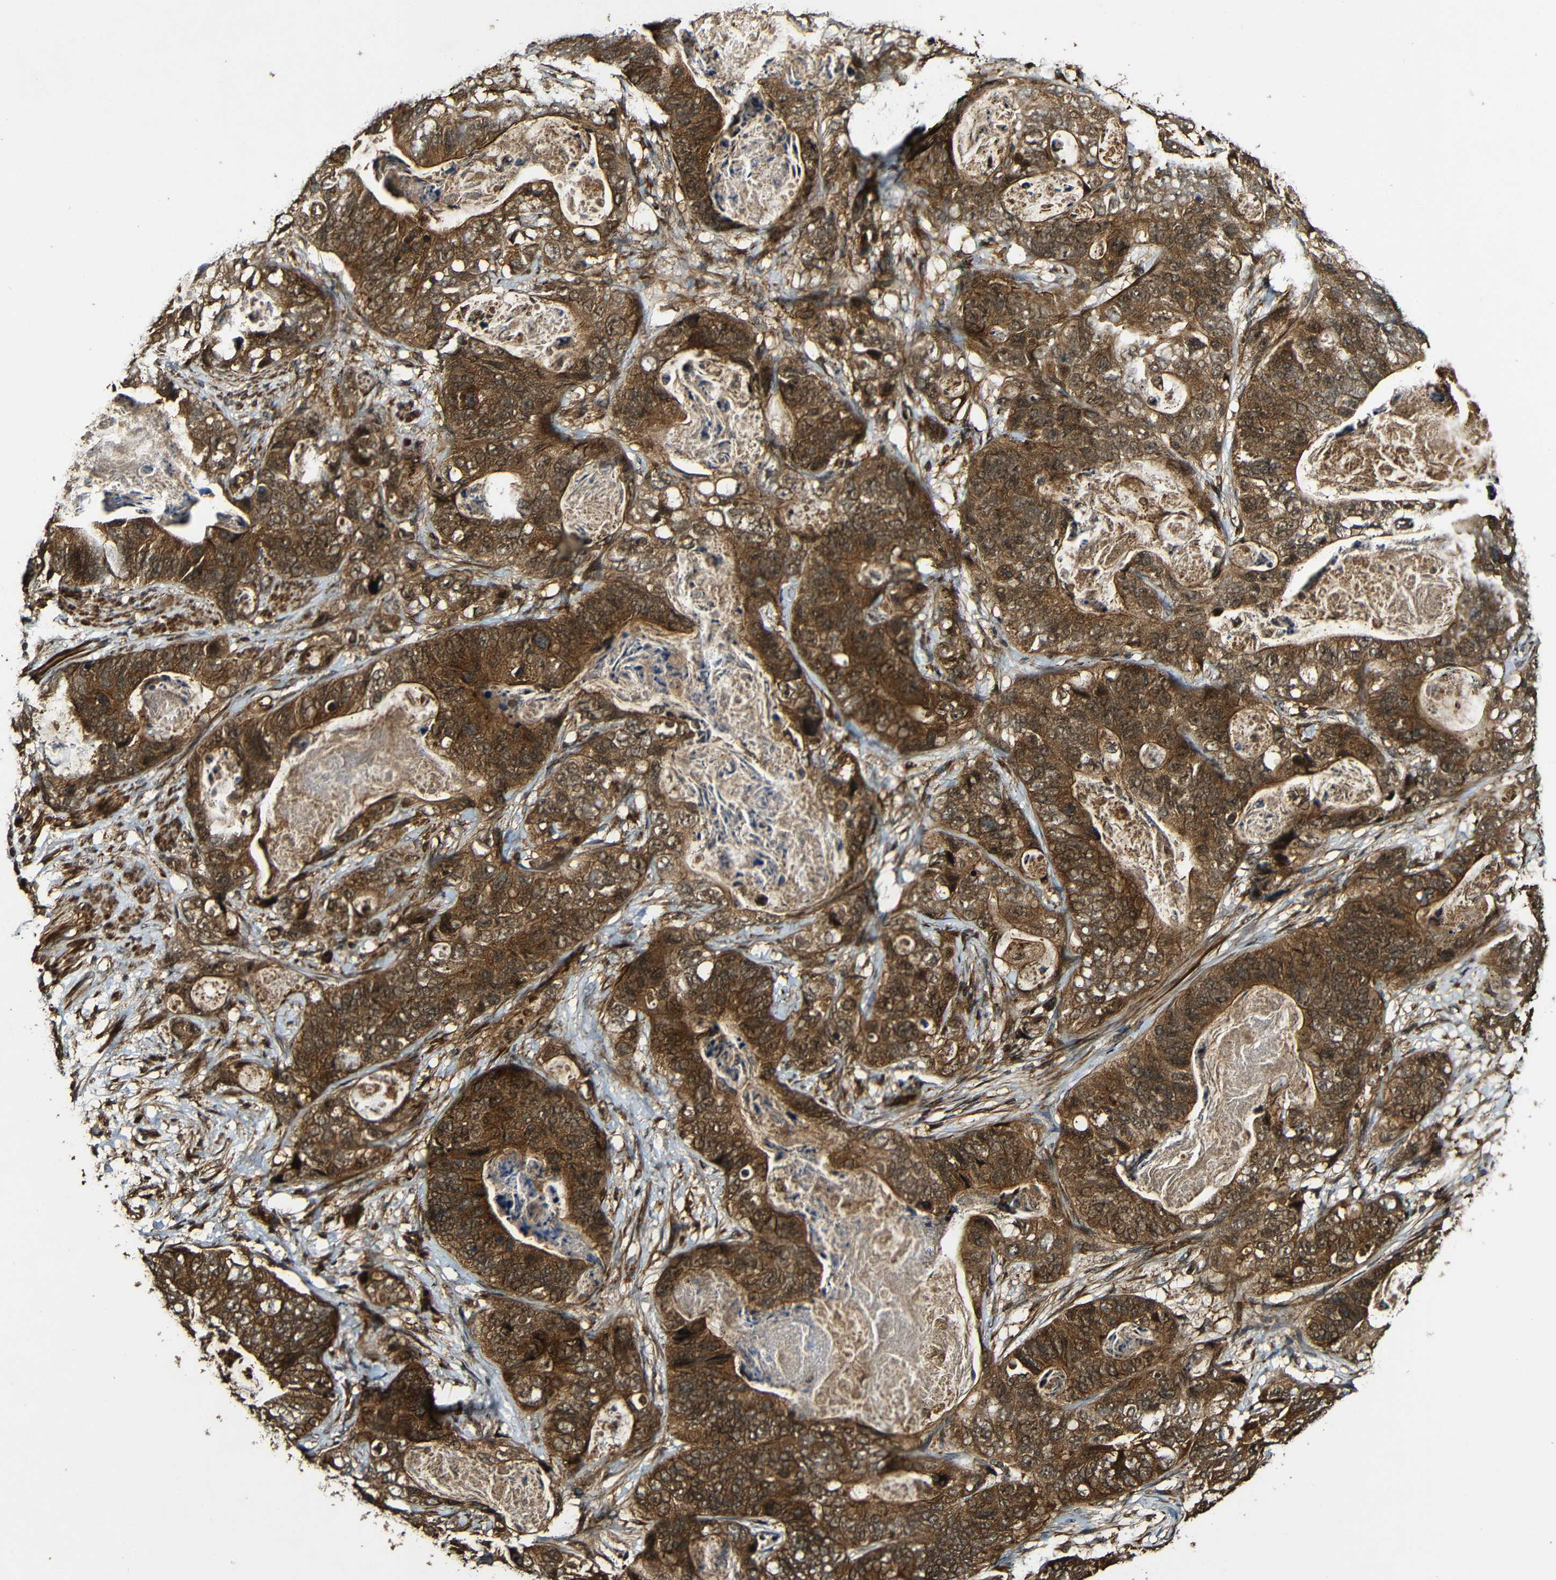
{"staining": {"intensity": "strong", "quantity": ">75%", "location": "cytoplasmic/membranous"}, "tissue": "stomach cancer", "cell_type": "Tumor cells", "image_type": "cancer", "snomed": [{"axis": "morphology", "description": "Adenocarcinoma, NOS"}, {"axis": "topography", "description": "Stomach"}], "caption": "A high amount of strong cytoplasmic/membranous staining is present in approximately >75% of tumor cells in stomach adenocarcinoma tissue.", "gene": "CASP8", "patient": {"sex": "female", "age": 89}}